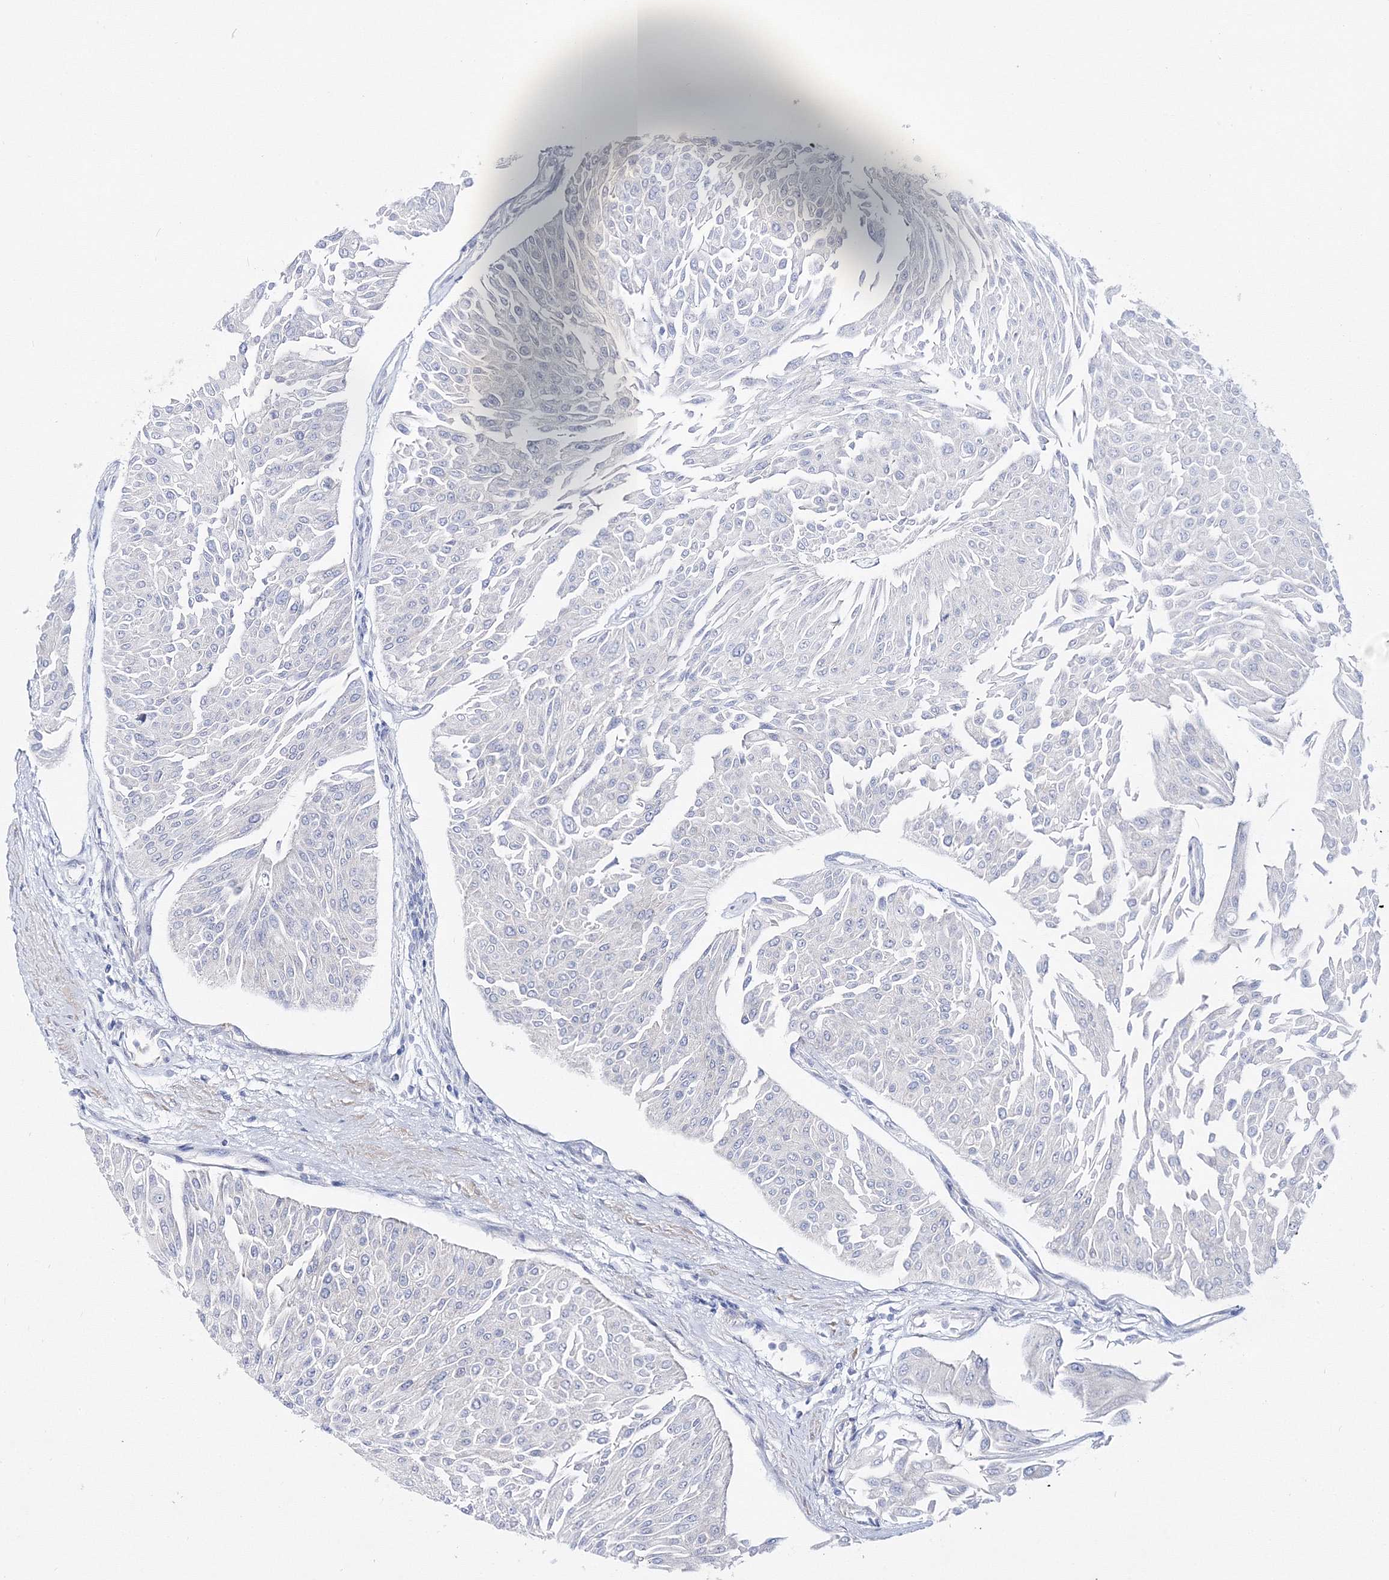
{"staining": {"intensity": "negative", "quantity": "none", "location": "none"}, "tissue": "urothelial cancer", "cell_type": "Tumor cells", "image_type": "cancer", "snomed": [{"axis": "morphology", "description": "Urothelial carcinoma, Low grade"}, {"axis": "topography", "description": "Urinary bladder"}], "caption": "DAB immunohistochemical staining of human urothelial carcinoma (low-grade) demonstrates no significant expression in tumor cells.", "gene": "ARHGAP32", "patient": {"sex": "male", "age": 67}}